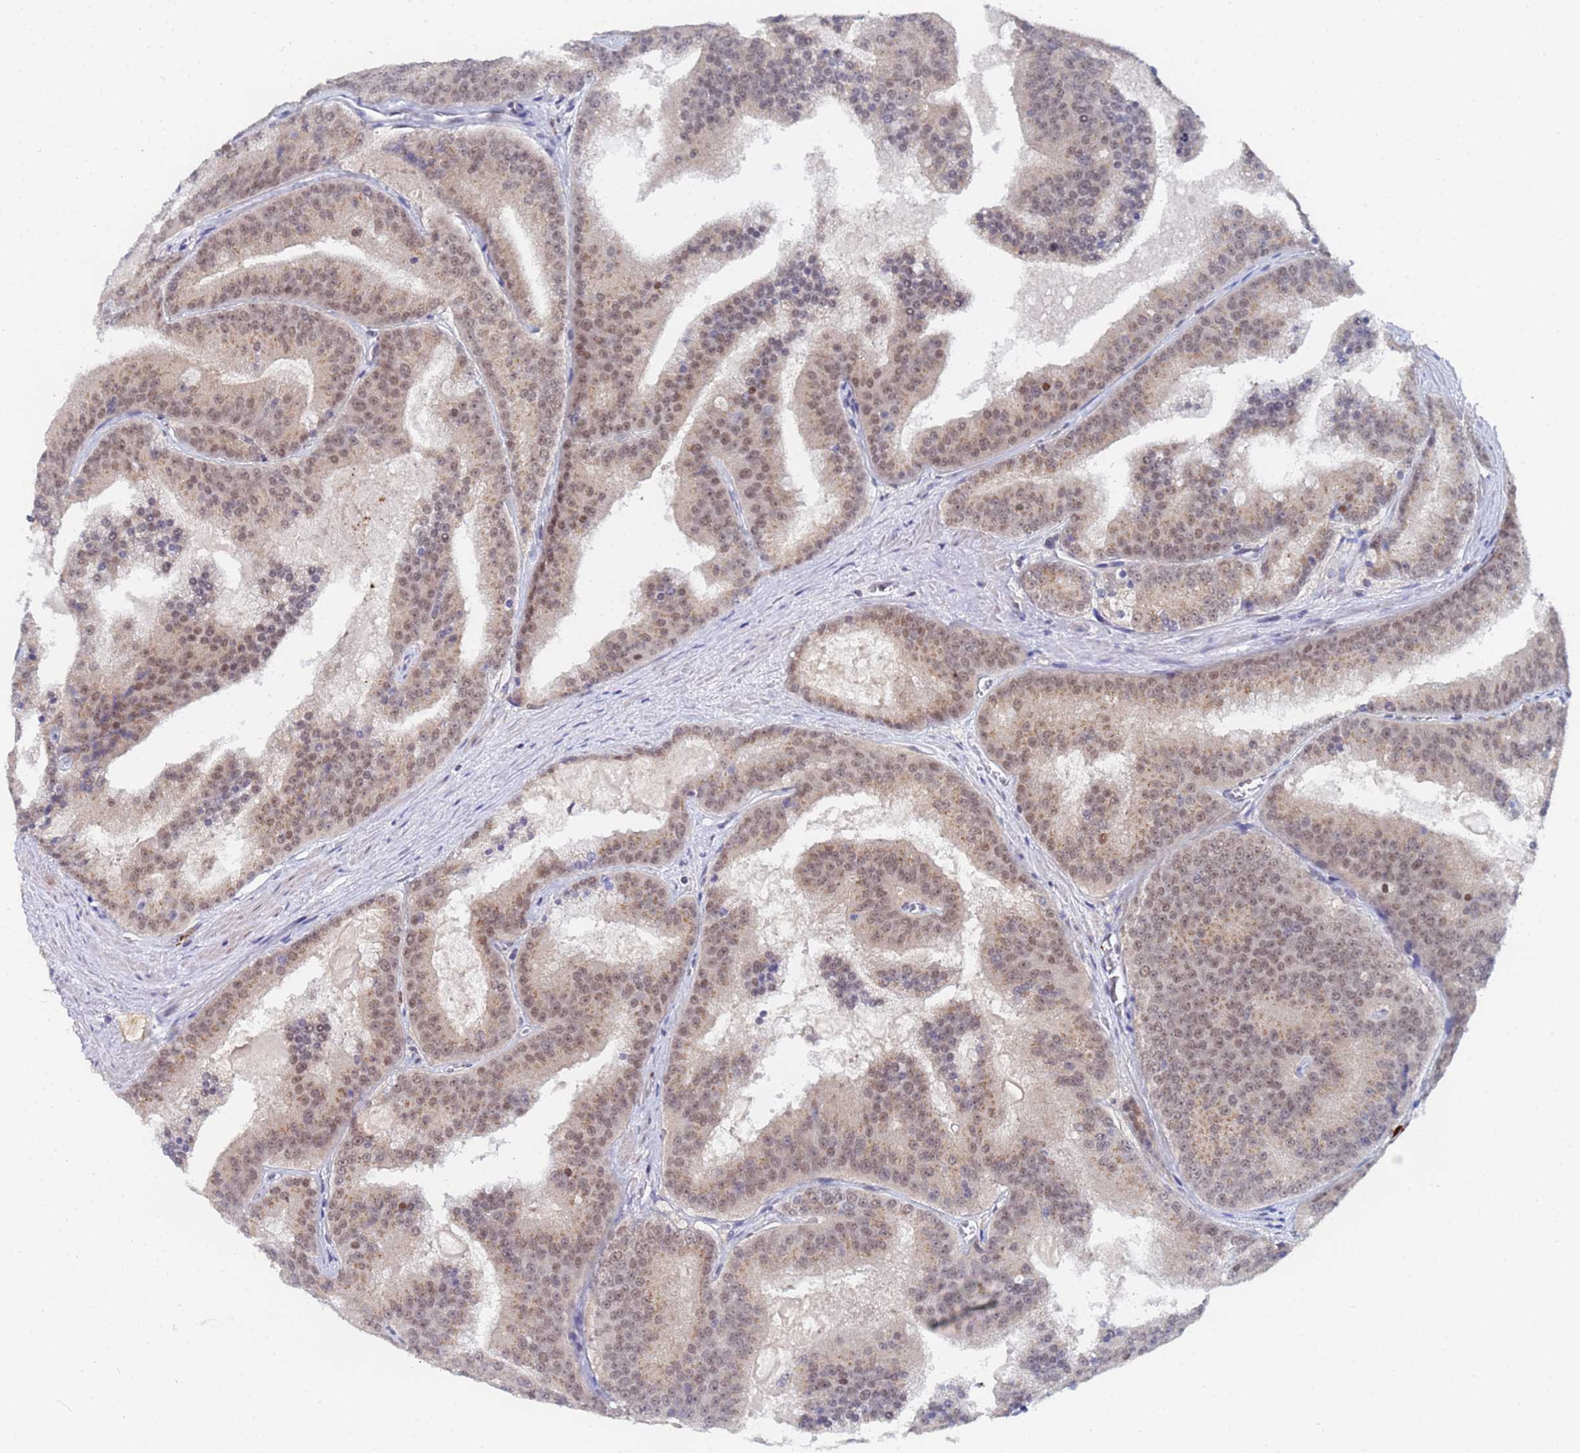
{"staining": {"intensity": "weak", "quantity": ">75%", "location": "cytoplasmic/membranous,nuclear"}, "tissue": "prostate cancer", "cell_type": "Tumor cells", "image_type": "cancer", "snomed": [{"axis": "morphology", "description": "Adenocarcinoma, High grade"}, {"axis": "topography", "description": "Prostate"}], "caption": "Brown immunohistochemical staining in human prostate cancer (high-grade adenocarcinoma) displays weak cytoplasmic/membranous and nuclear expression in about >75% of tumor cells. (IHC, brightfield microscopy, high magnification).", "gene": "MTCL1", "patient": {"sex": "male", "age": 61}}